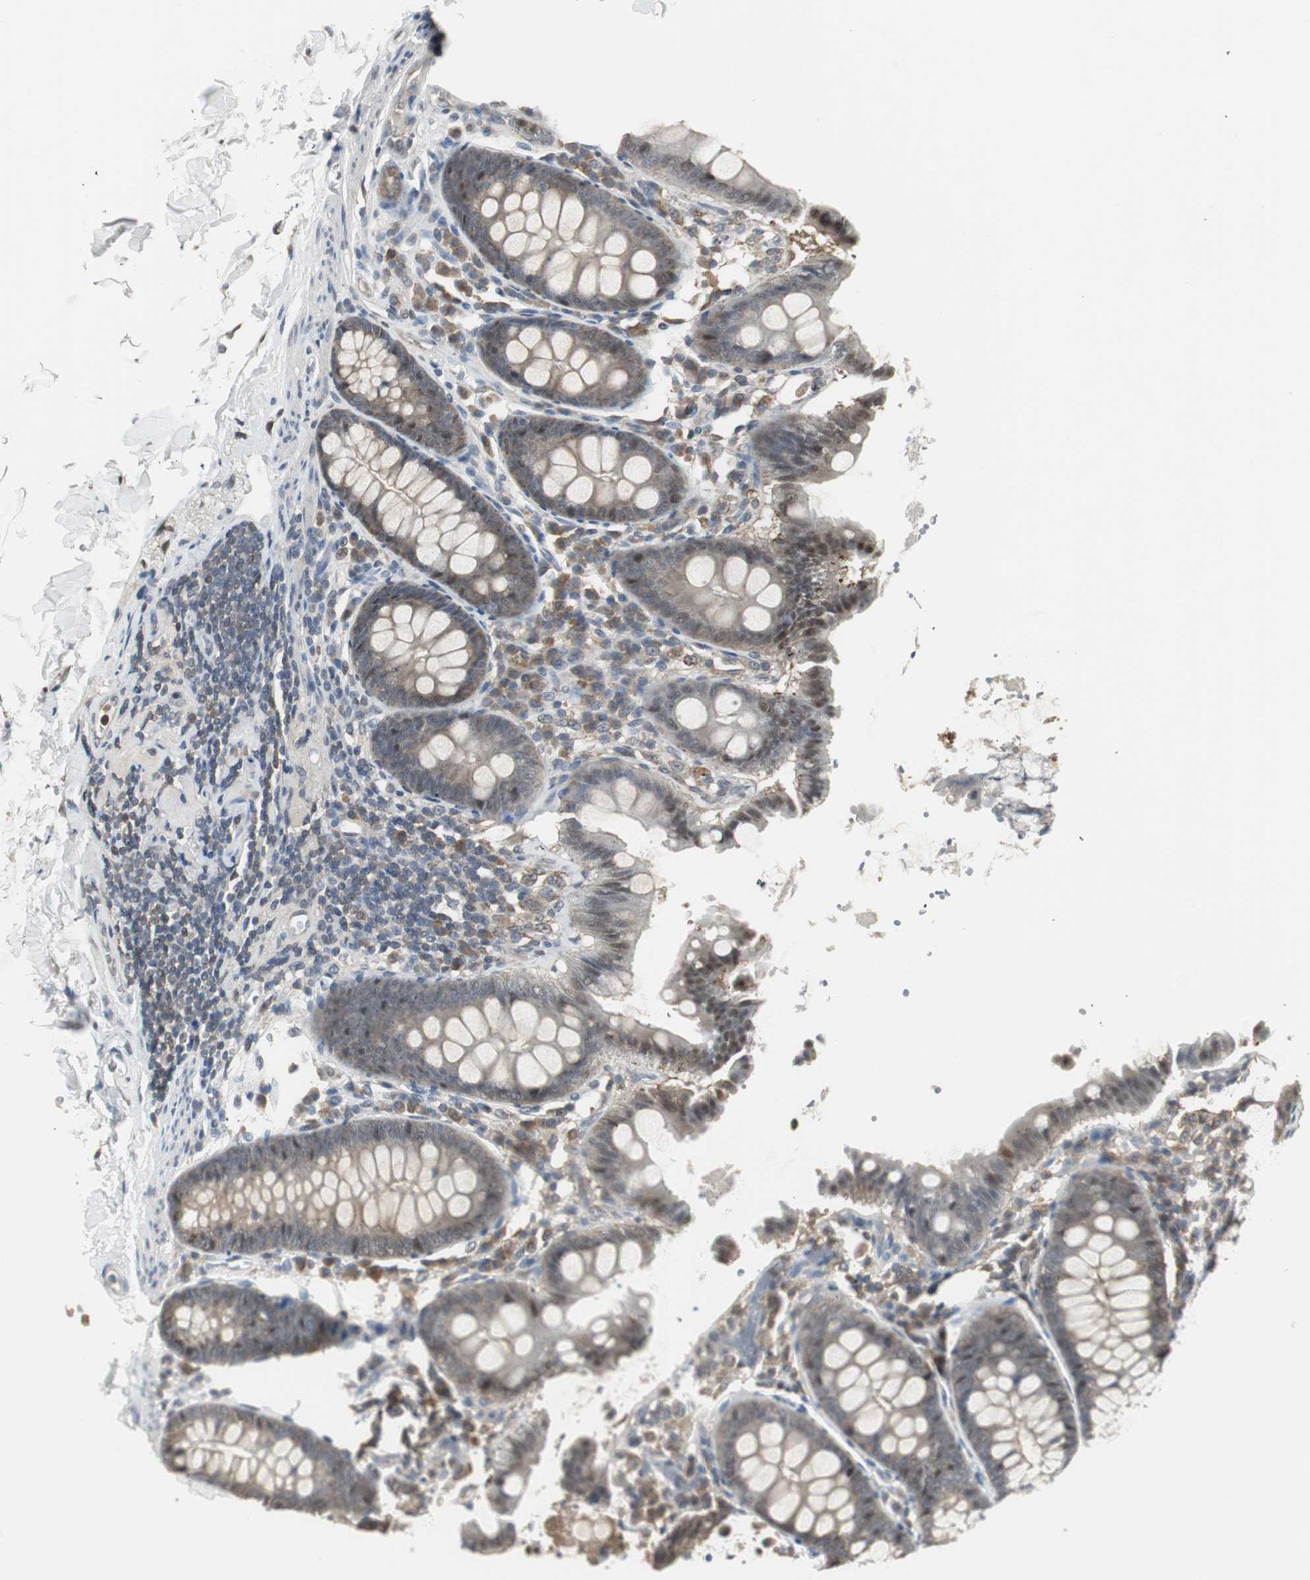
{"staining": {"intensity": "negative", "quantity": "none", "location": "none"}, "tissue": "colon", "cell_type": "Endothelial cells", "image_type": "normal", "snomed": [{"axis": "morphology", "description": "Normal tissue, NOS"}, {"axis": "topography", "description": "Colon"}], "caption": "This is an IHC histopathology image of normal colon. There is no positivity in endothelial cells.", "gene": "PLIN3", "patient": {"sex": "female", "age": 61}}